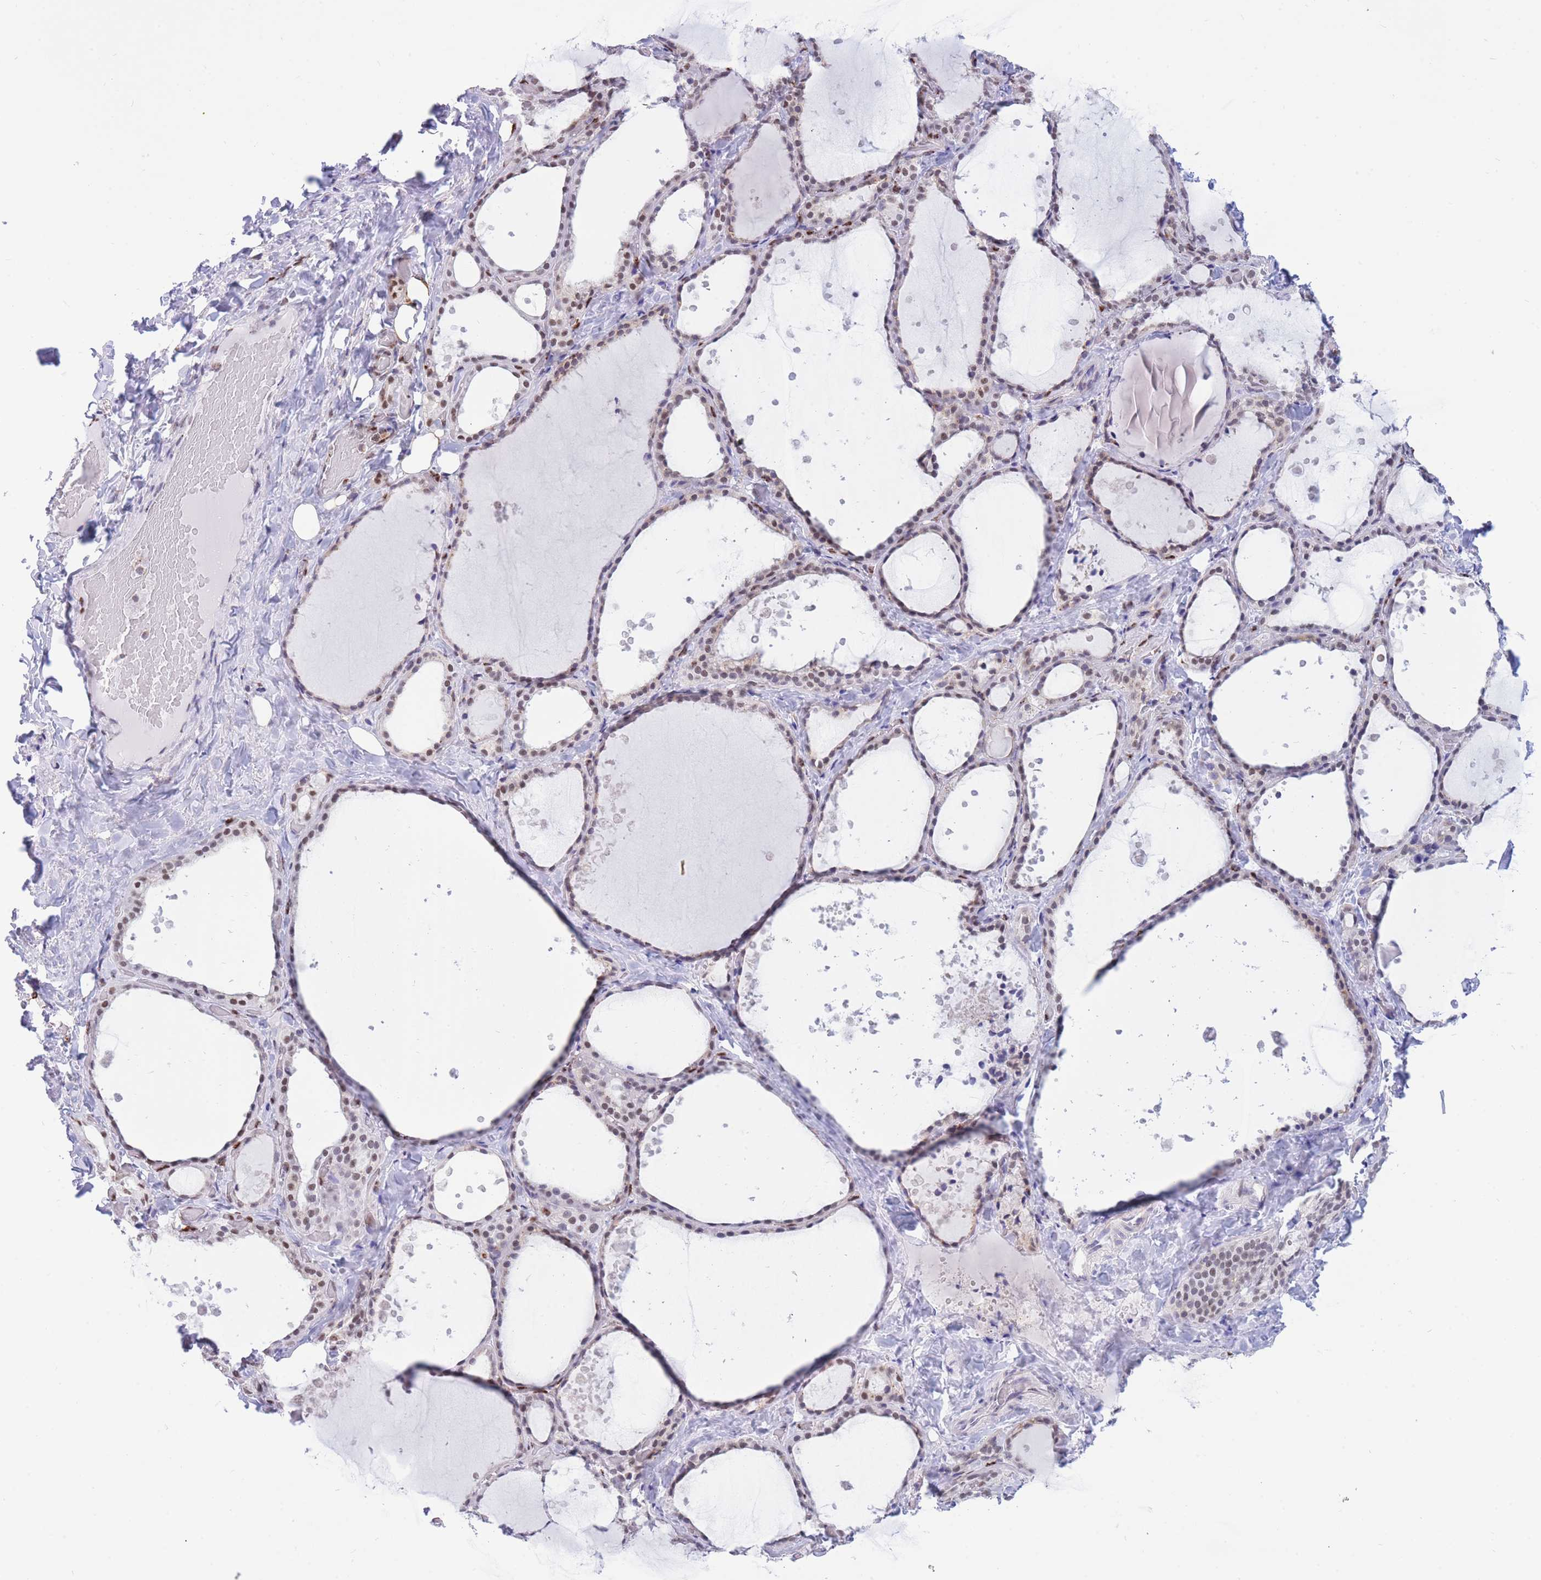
{"staining": {"intensity": "moderate", "quantity": "<25%", "location": "nuclear"}, "tissue": "thyroid gland", "cell_type": "Glandular cells", "image_type": "normal", "snomed": [{"axis": "morphology", "description": "Normal tissue, NOS"}, {"axis": "topography", "description": "Thyroid gland"}], "caption": "A low amount of moderate nuclear expression is present in approximately <25% of glandular cells in benign thyroid gland.", "gene": "FAM153A", "patient": {"sex": "female", "age": 44}}